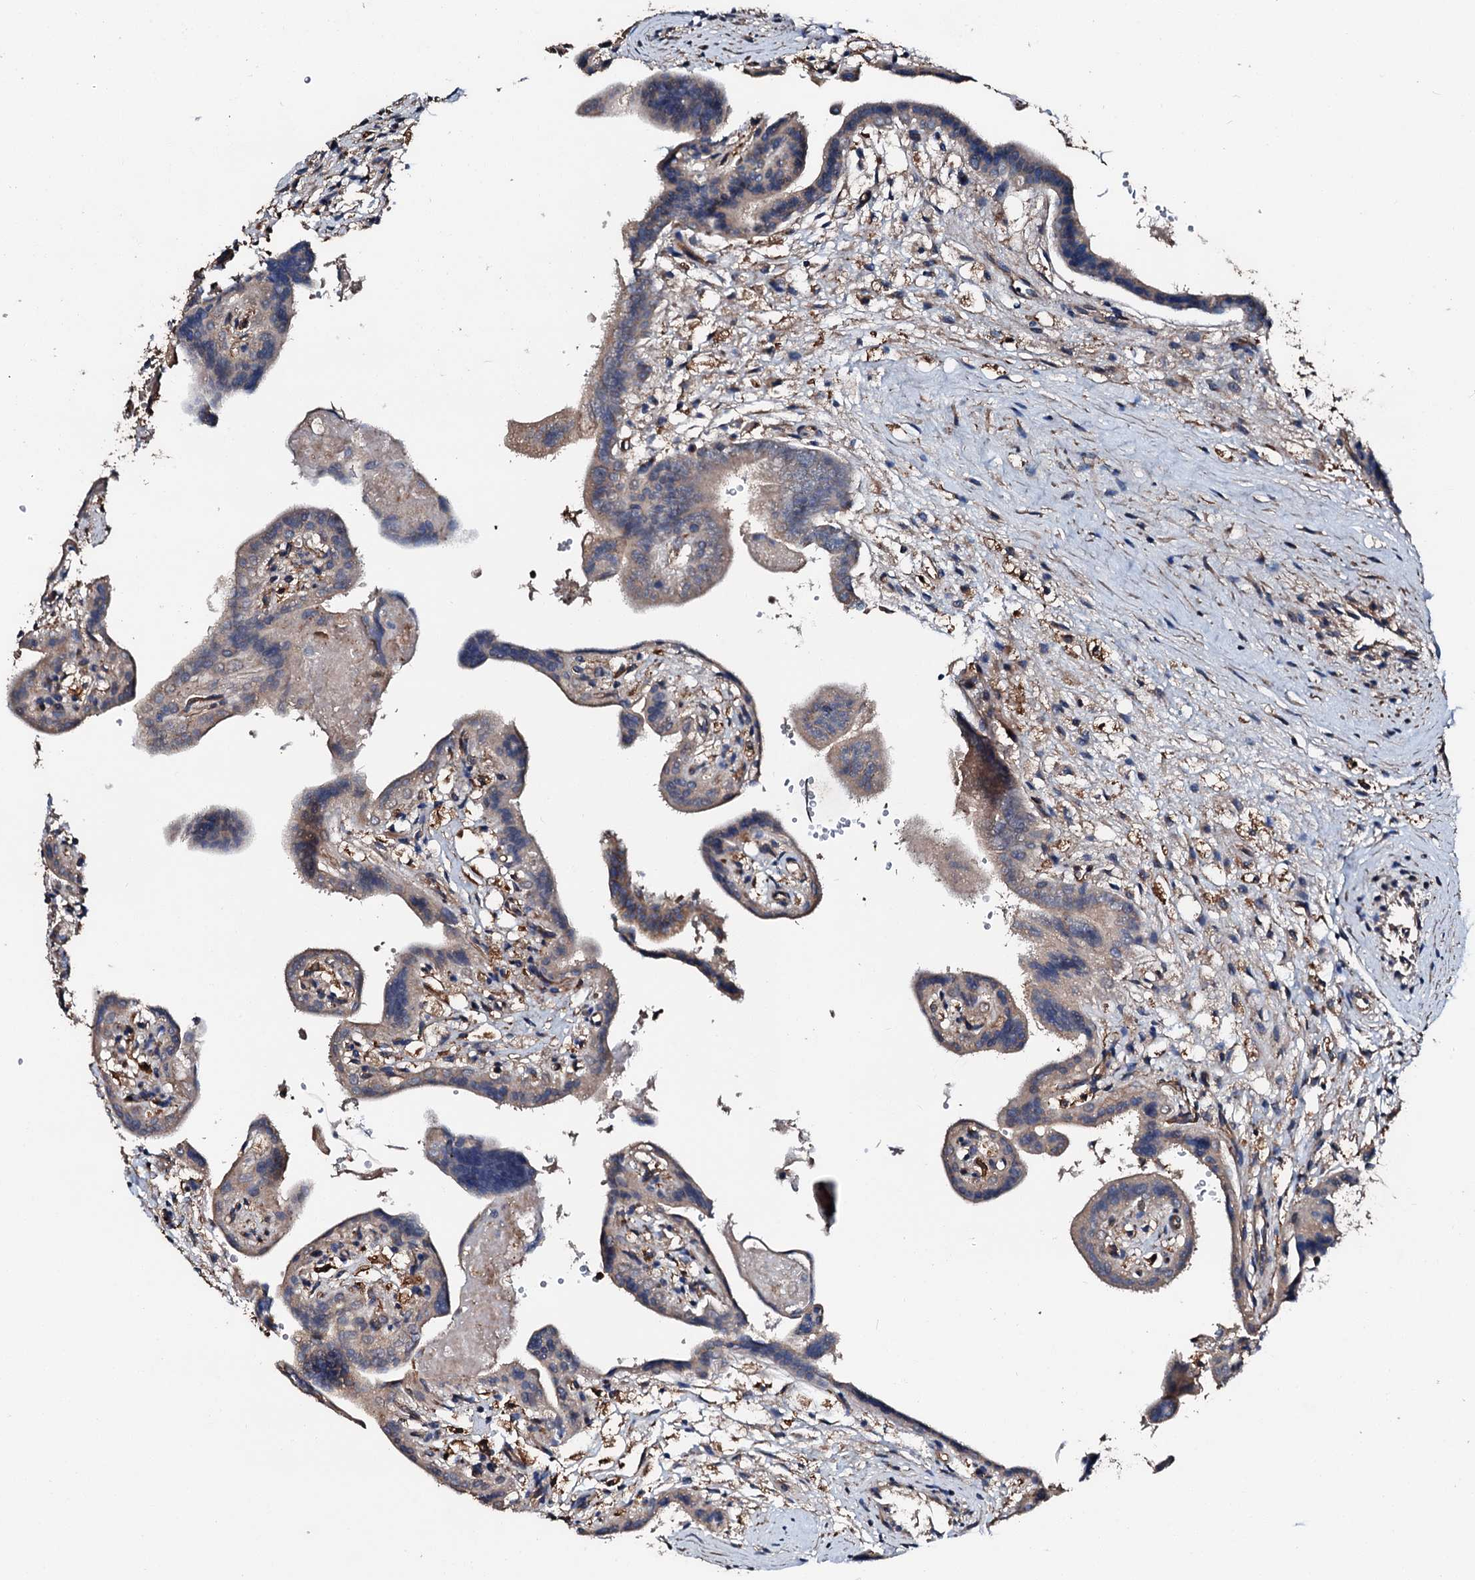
{"staining": {"intensity": "moderate", "quantity": ">75%", "location": "cytoplasmic/membranous"}, "tissue": "placenta", "cell_type": "Decidual cells", "image_type": "normal", "snomed": [{"axis": "morphology", "description": "Normal tissue, NOS"}, {"axis": "topography", "description": "Placenta"}], "caption": "DAB (3,3'-diaminobenzidine) immunohistochemical staining of unremarkable placenta shows moderate cytoplasmic/membranous protein staining in approximately >75% of decidual cells. (Brightfield microscopy of DAB IHC at high magnification).", "gene": "FGD4", "patient": {"sex": "female", "age": 37}}